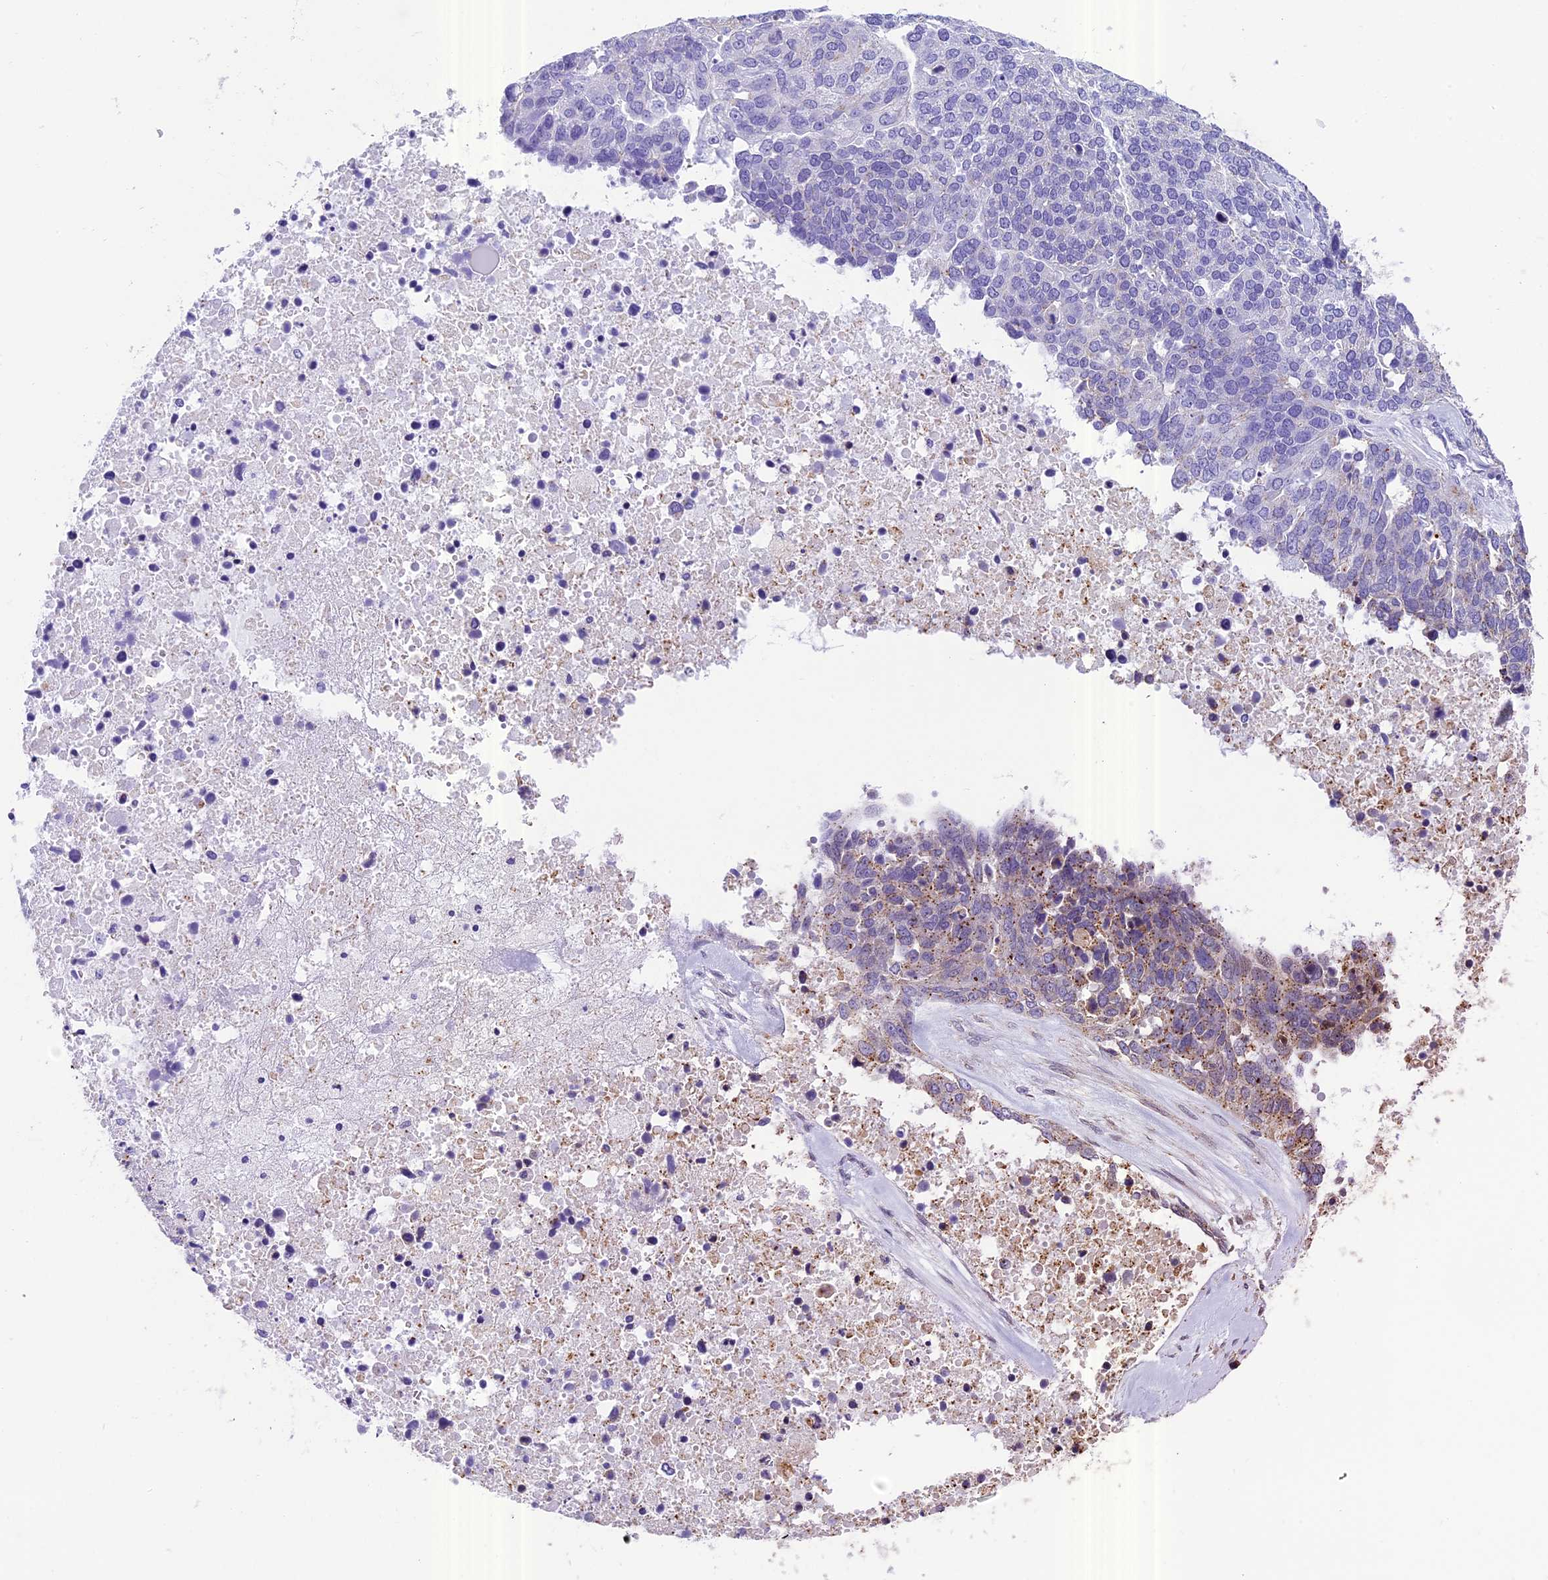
{"staining": {"intensity": "moderate", "quantity": "<25%", "location": "cytoplasmic/membranous"}, "tissue": "ovarian cancer", "cell_type": "Tumor cells", "image_type": "cancer", "snomed": [{"axis": "morphology", "description": "Cystadenocarcinoma, serous, NOS"}, {"axis": "topography", "description": "Ovary"}], "caption": "An image of ovarian cancer stained for a protein displays moderate cytoplasmic/membranous brown staining in tumor cells.", "gene": "CHMP2A", "patient": {"sex": "female", "age": 44}}